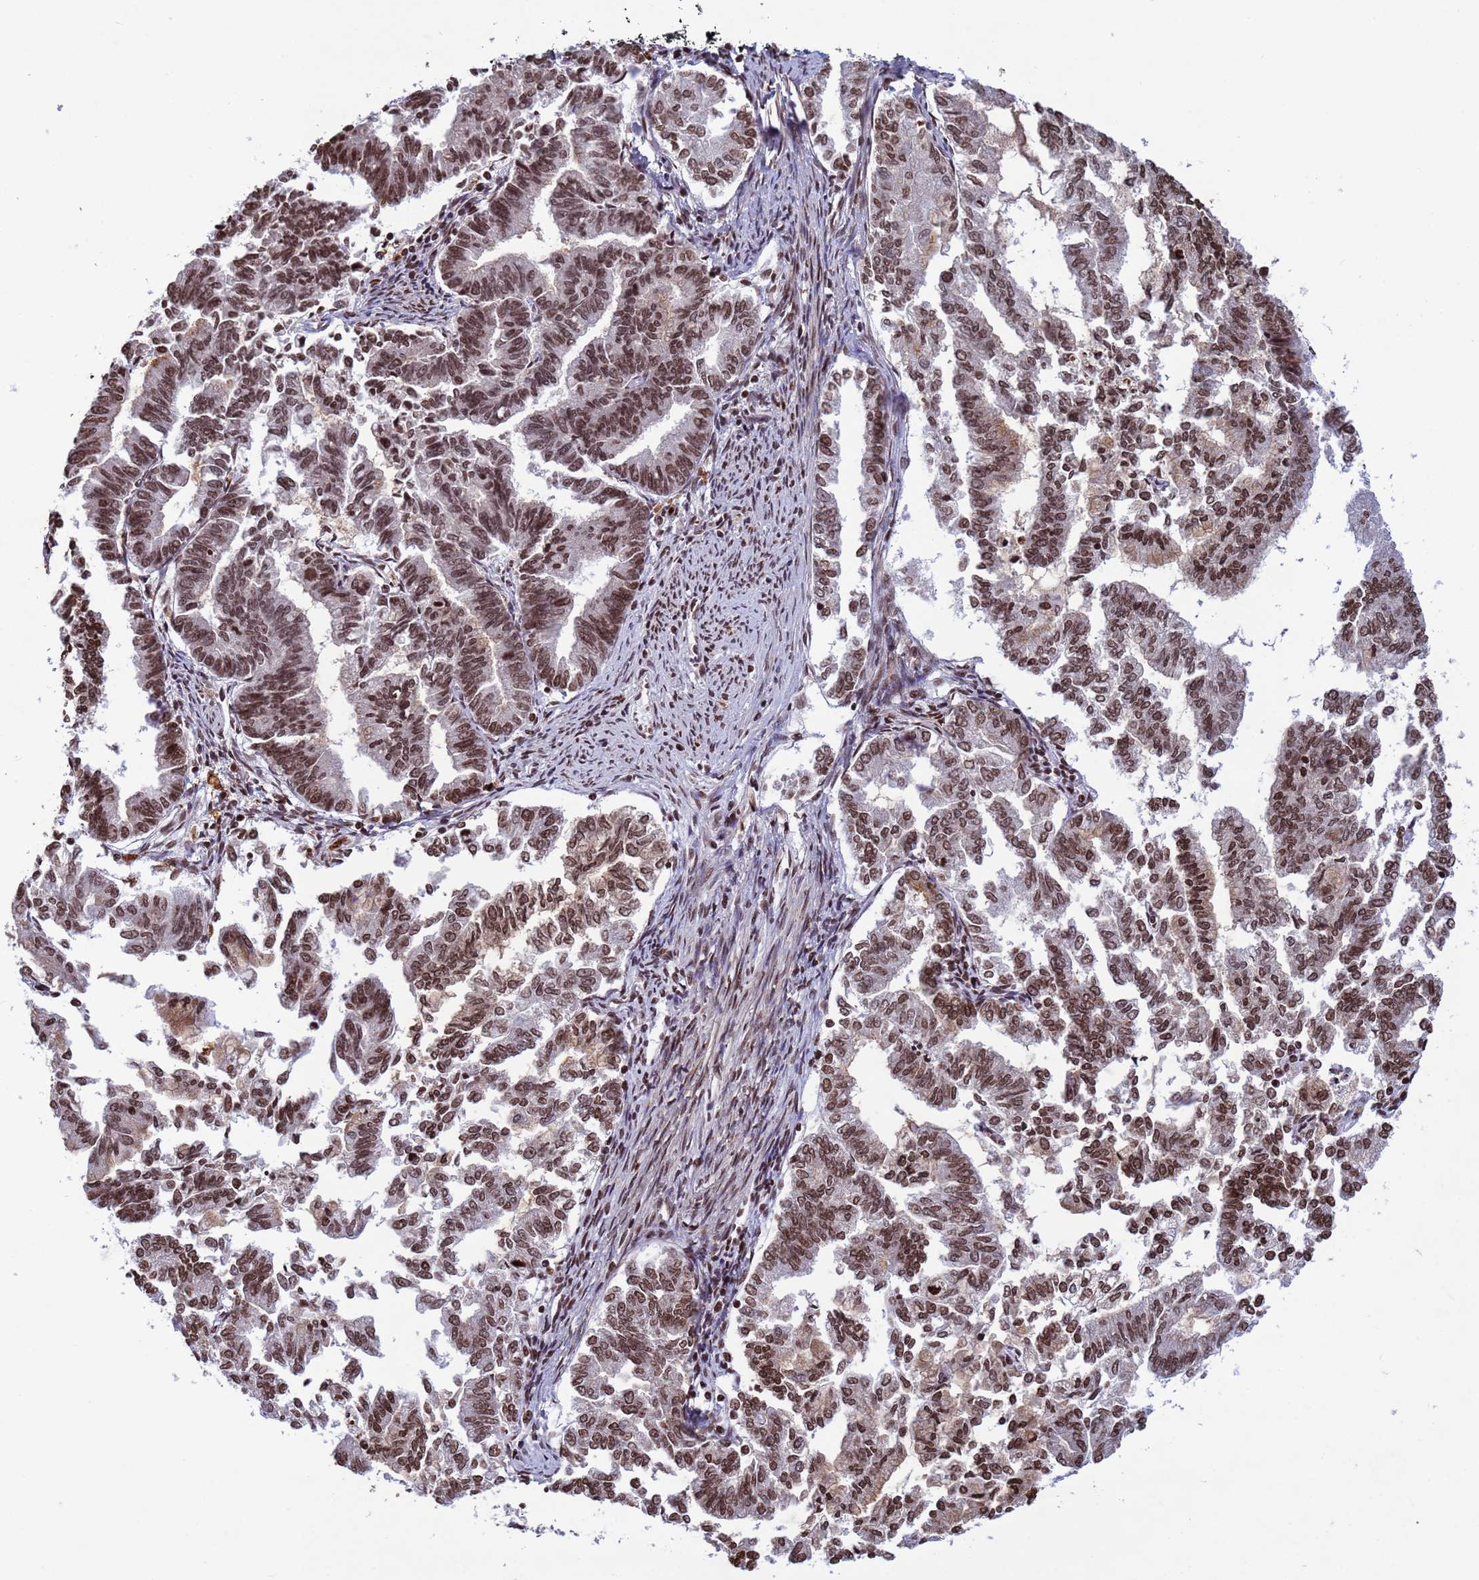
{"staining": {"intensity": "moderate", "quantity": ">75%", "location": "nuclear"}, "tissue": "endometrial cancer", "cell_type": "Tumor cells", "image_type": "cancer", "snomed": [{"axis": "morphology", "description": "Adenocarcinoma, NOS"}, {"axis": "topography", "description": "Endometrium"}], "caption": "IHC of human endometrial cancer (adenocarcinoma) demonstrates medium levels of moderate nuclear expression in approximately >75% of tumor cells.", "gene": "H3-3B", "patient": {"sex": "female", "age": 79}}